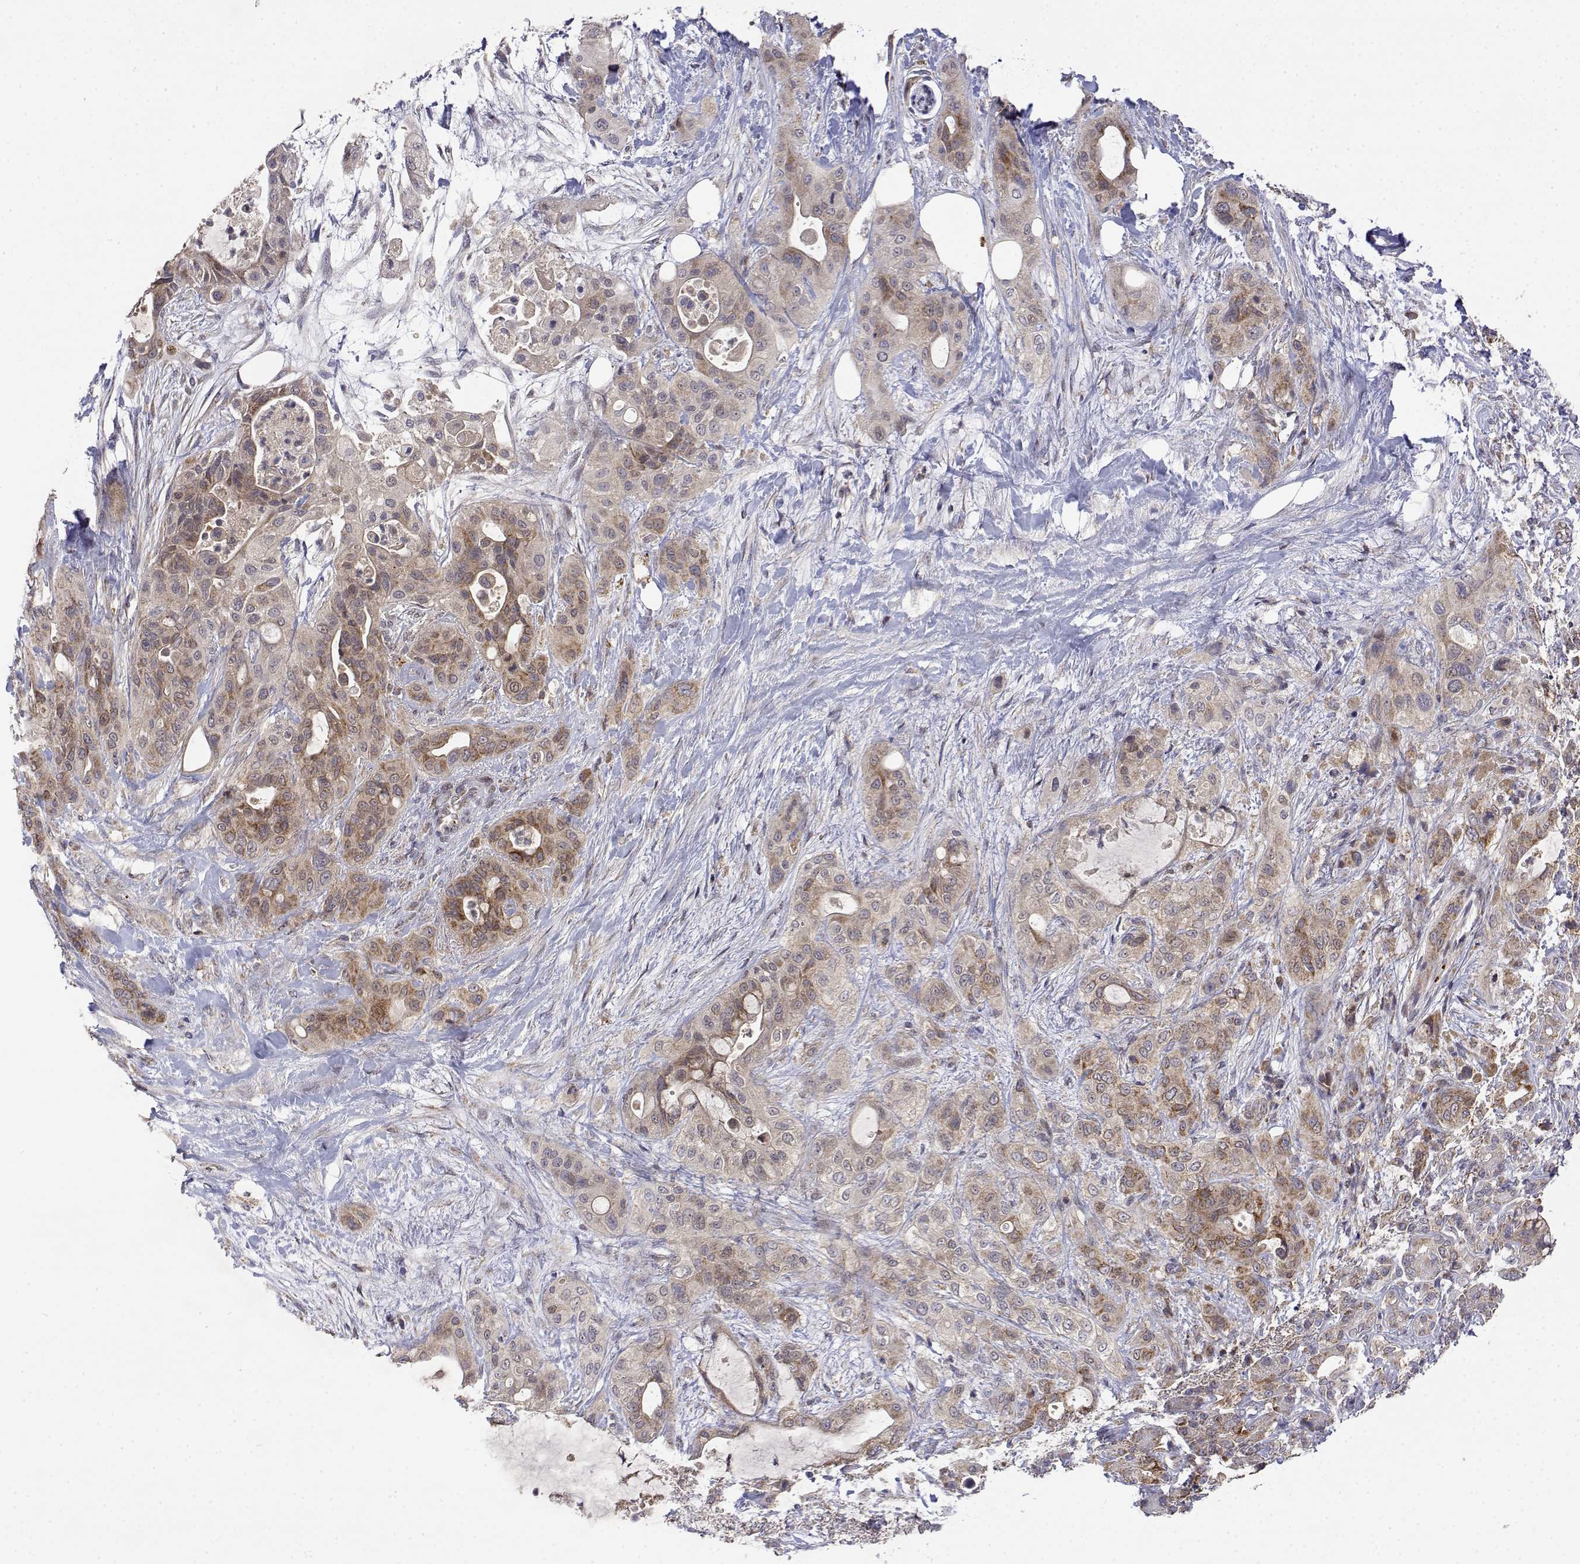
{"staining": {"intensity": "moderate", "quantity": "25%-75%", "location": "cytoplasmic/membranous"}, "tissue": "pancreatic cancer", "cell_type": "Tumor cells", "image_type": "cancer", "snomed": [{"axis": "morphology", "description": "Adenocarcinoma, NOS"}, {"axis": "topography", "description": "Pancreas"}], "caption": "Adenocarcinoma (pancreatic) stained for a protein shows moderate cytoplasmic/membranous positivity in tumor cells.", "gene": "GADD45GIP1", "patient": {"sex": "male", "age": 71}}